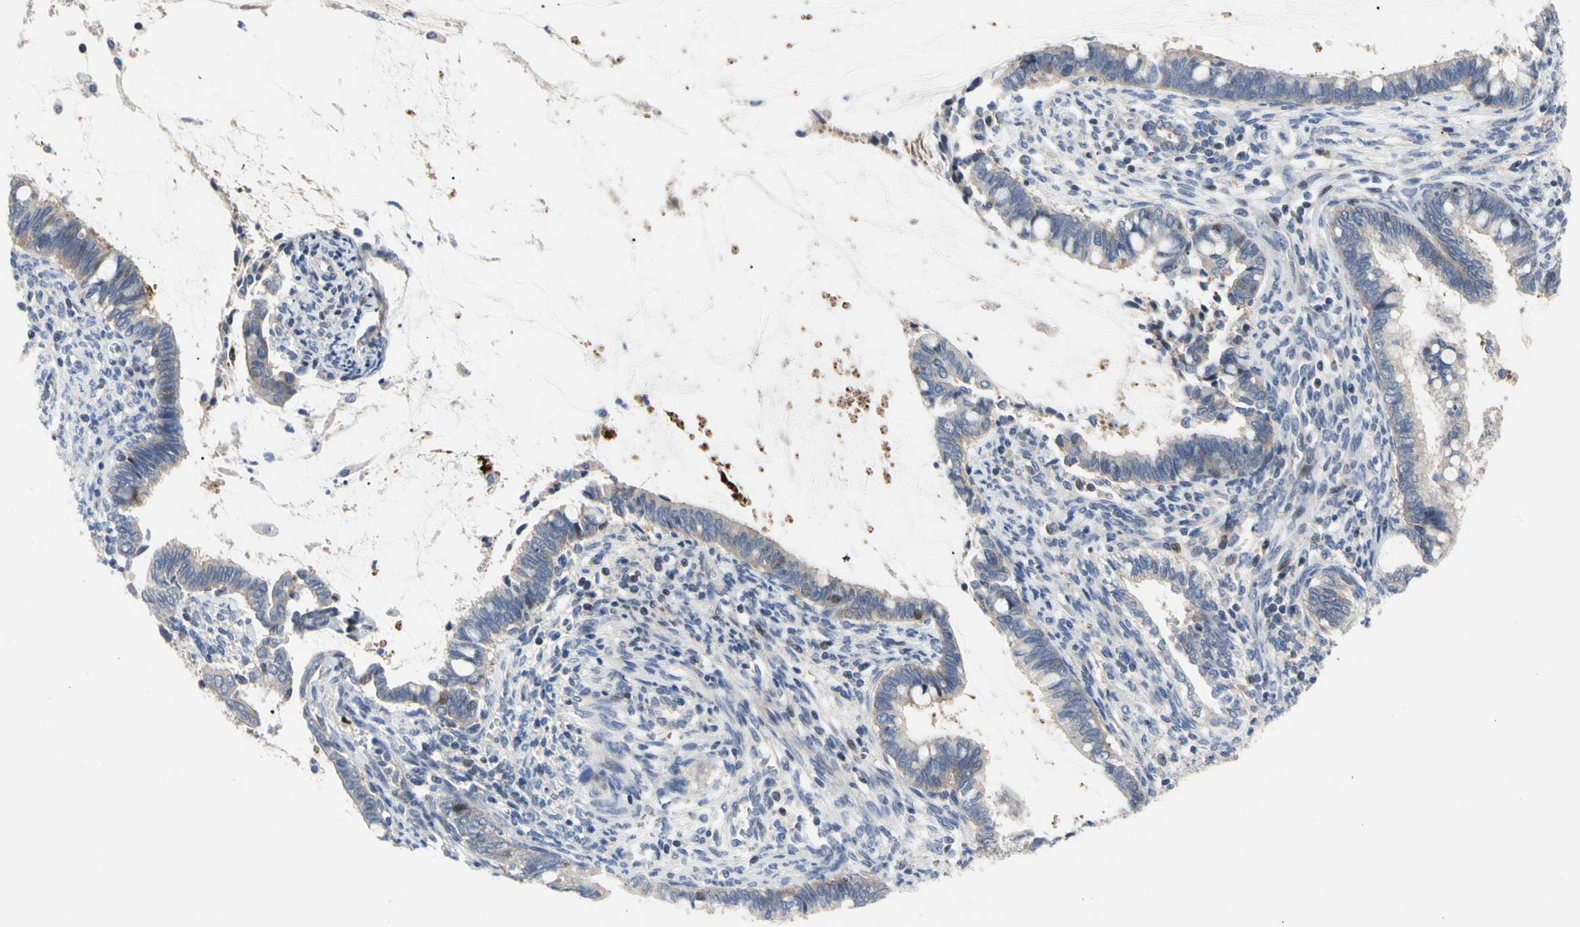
{"staining": {"intensity": "weak", "quantity": "<25%", "location": "cytoplasmic/membranous"}, "tissue": "cervical cancer", "cell_type": "Tumor cells", "image_type": "cancer", "snomed": [{"axis": "morphology", "description": "Adenocarcinoma, NOS"}, {"axis": "topography", "description": "Cervix"}], "caption": "Adenocarcinoma (cervical) was stained to show a protein in brown. There is no significant positivity in tumor cells.", "gene": "HMGCR", "patient": {"sex": "female", "age": 44}}